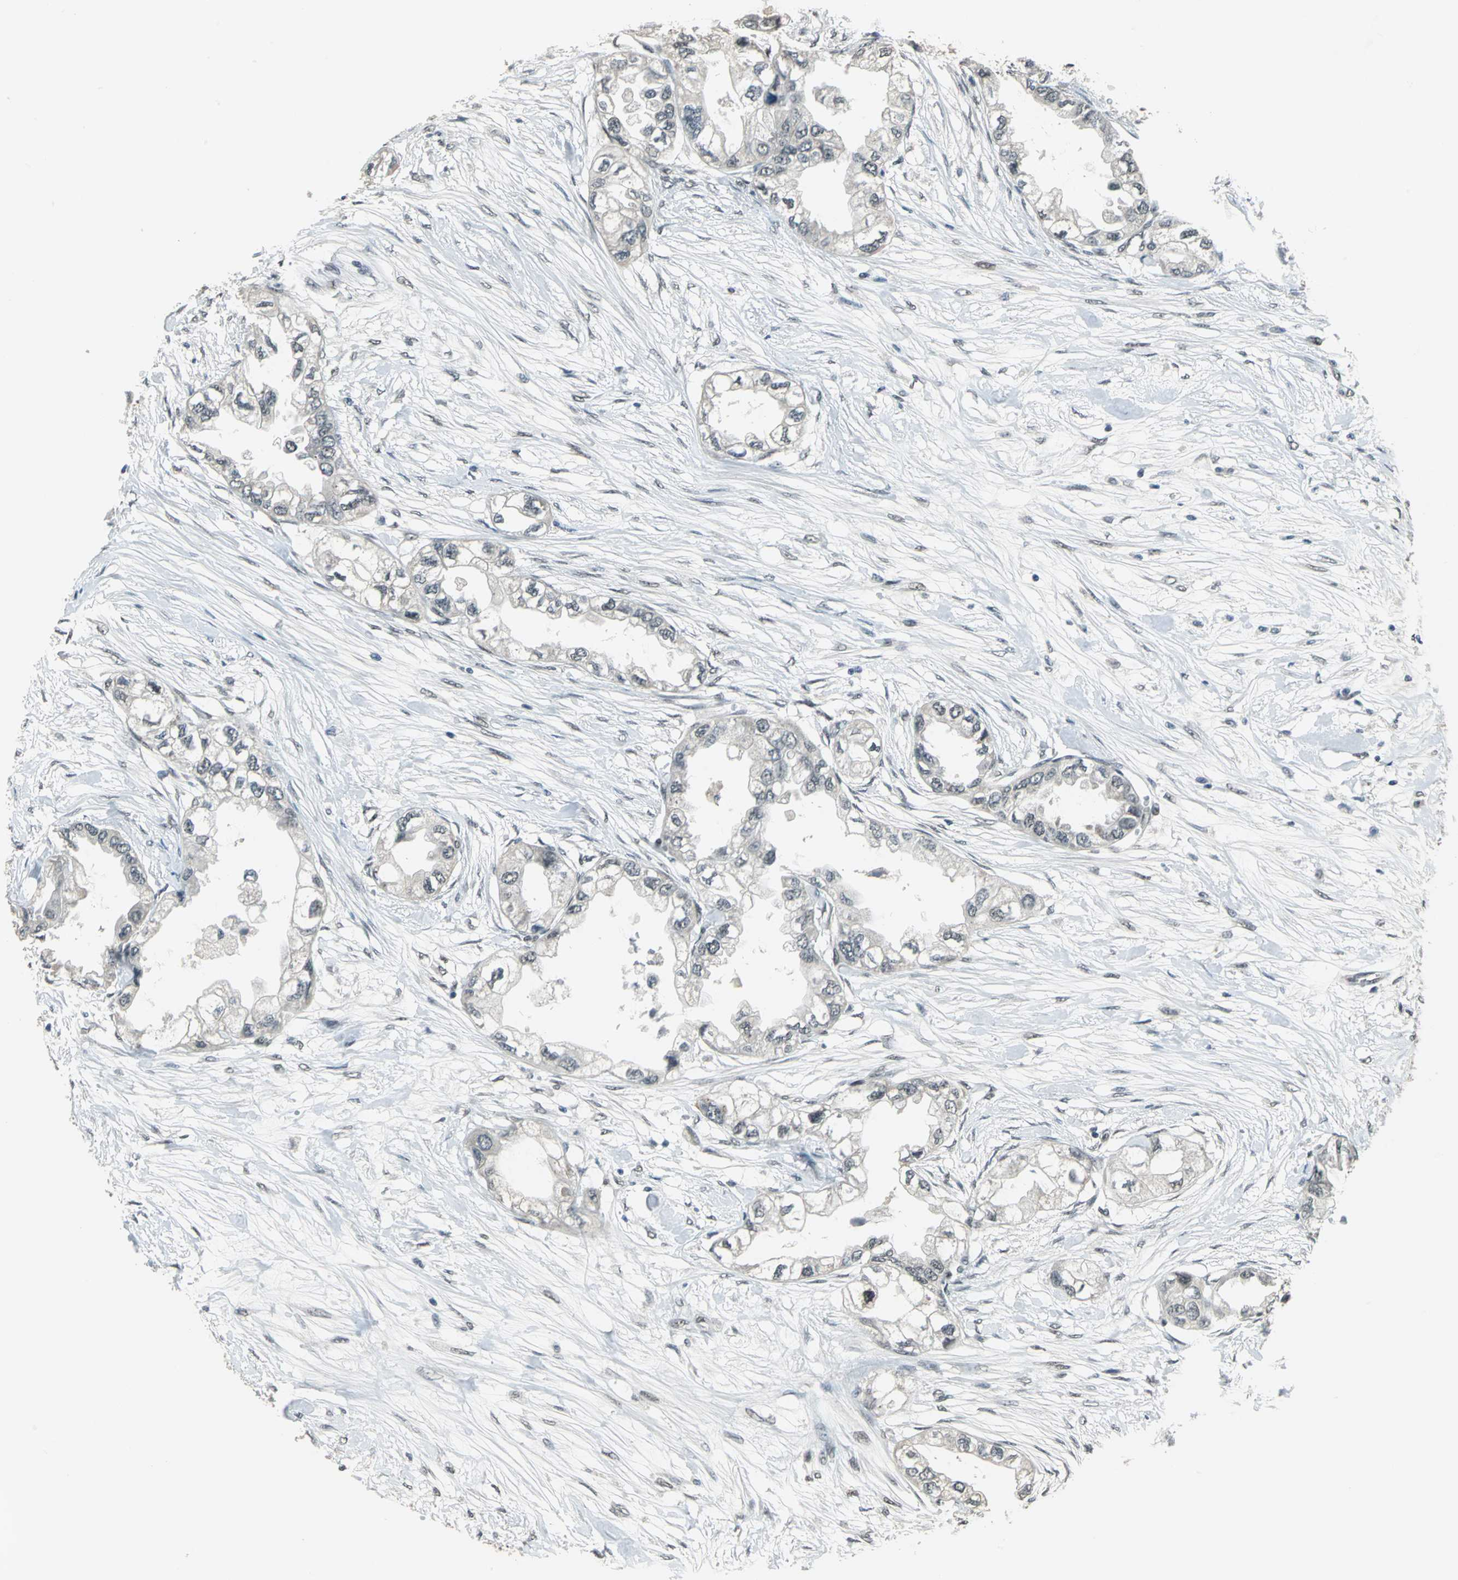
{"staining": {"intensity": "negative", "quantity": "none", "location": "none"}, "tissue": "endometrial cancer", "cell_type": "Tumor cells", "image_type": "cancer", "snomed": [{"axis": "morphology", "description": "Adenocarcinoma, NOS"}, {"axis": "topography", "description": "Endometrium"}], "caption": "Immunohistochemistry (IHC) histopathology image of human endometrial adenocarcinoma stained for a protein (brown), which exhibits no expression in tumor cells.", "gene": "ELF2", "patient": {"sex": "female", "age": 67}}